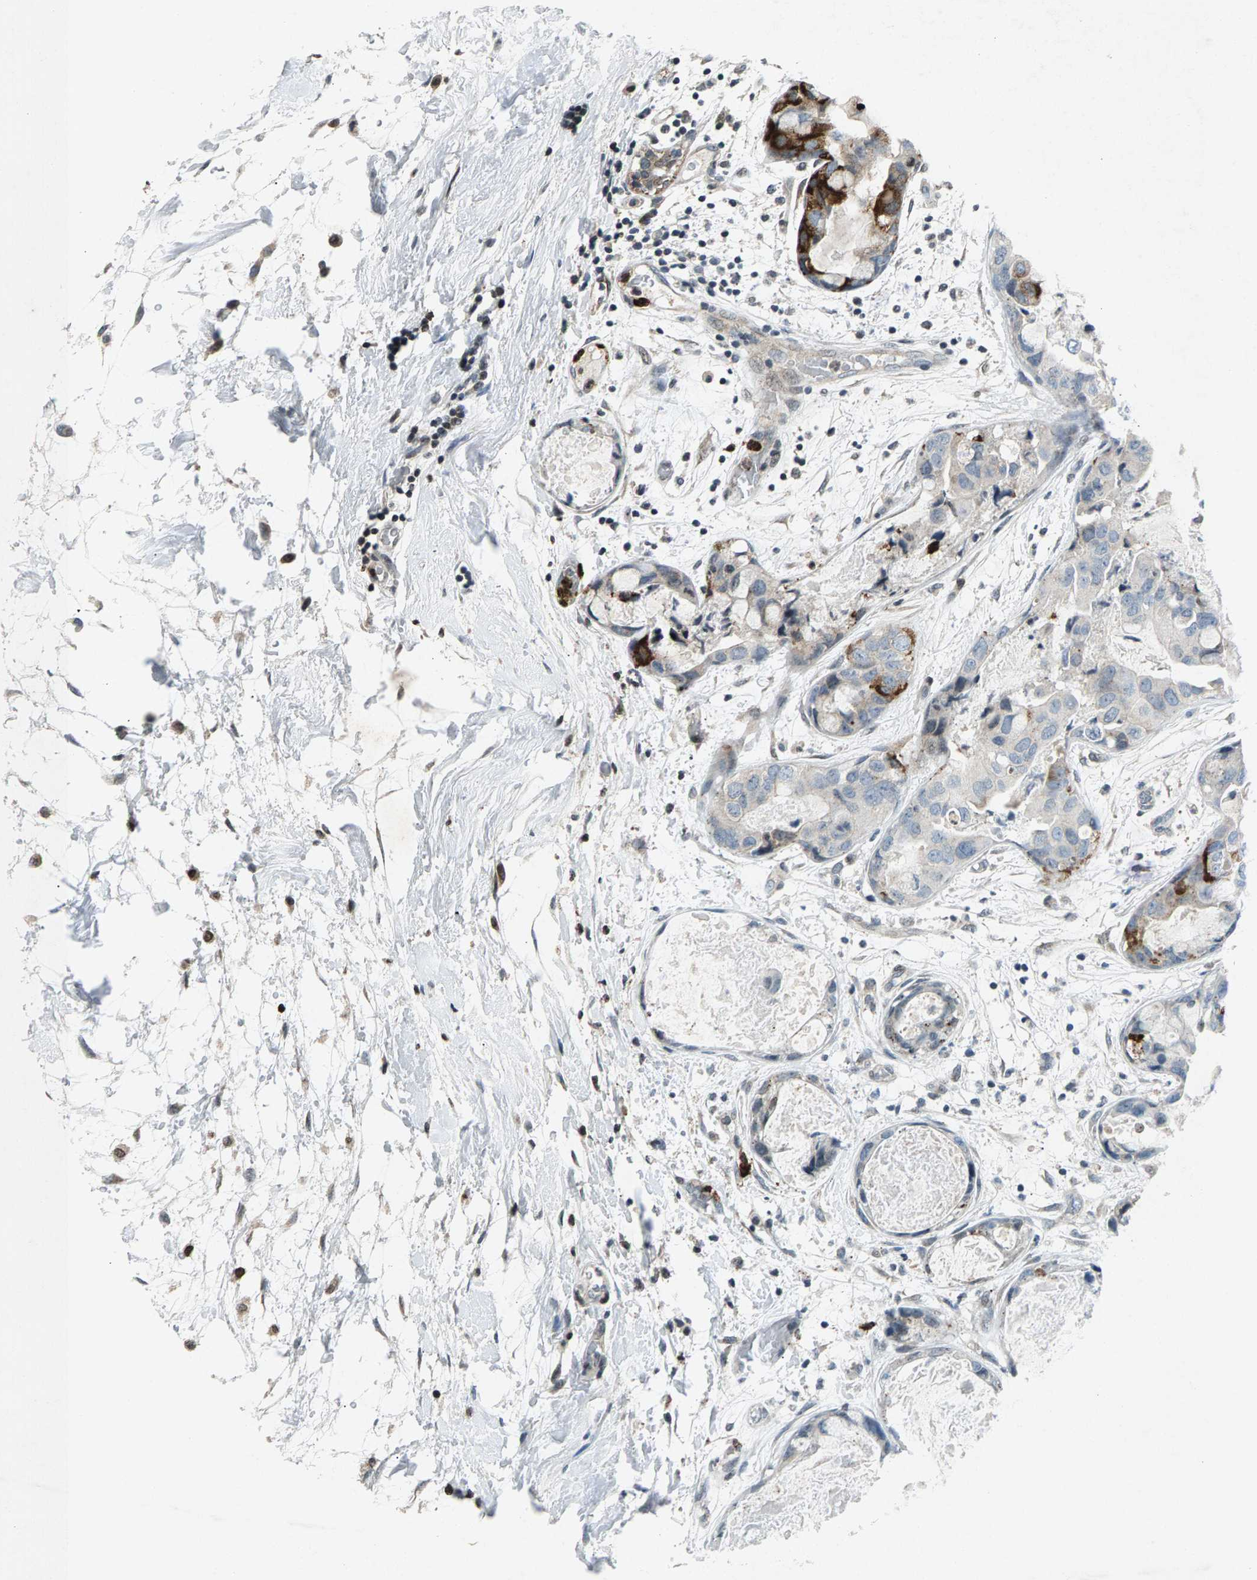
{"staining": {"intensity": "strong", "quantity": "<25%", "location": "cytoplasmic/membranous"}, "tissue": "breast cancer", "cell_type": "Tumor cells", "image_type": "cancer", "snomed": [{"axis": "morphology", "description": "Duct carcinoma"}, {"axis": "topography", "description": "Breast"}], "caption": "Strong cytoplasmic/membranous protein expression is identified in approximately <25% of tumor cells in breast cancer.", "gene": "ZPR1", "patient": {"sex": "female", "age": 40}}